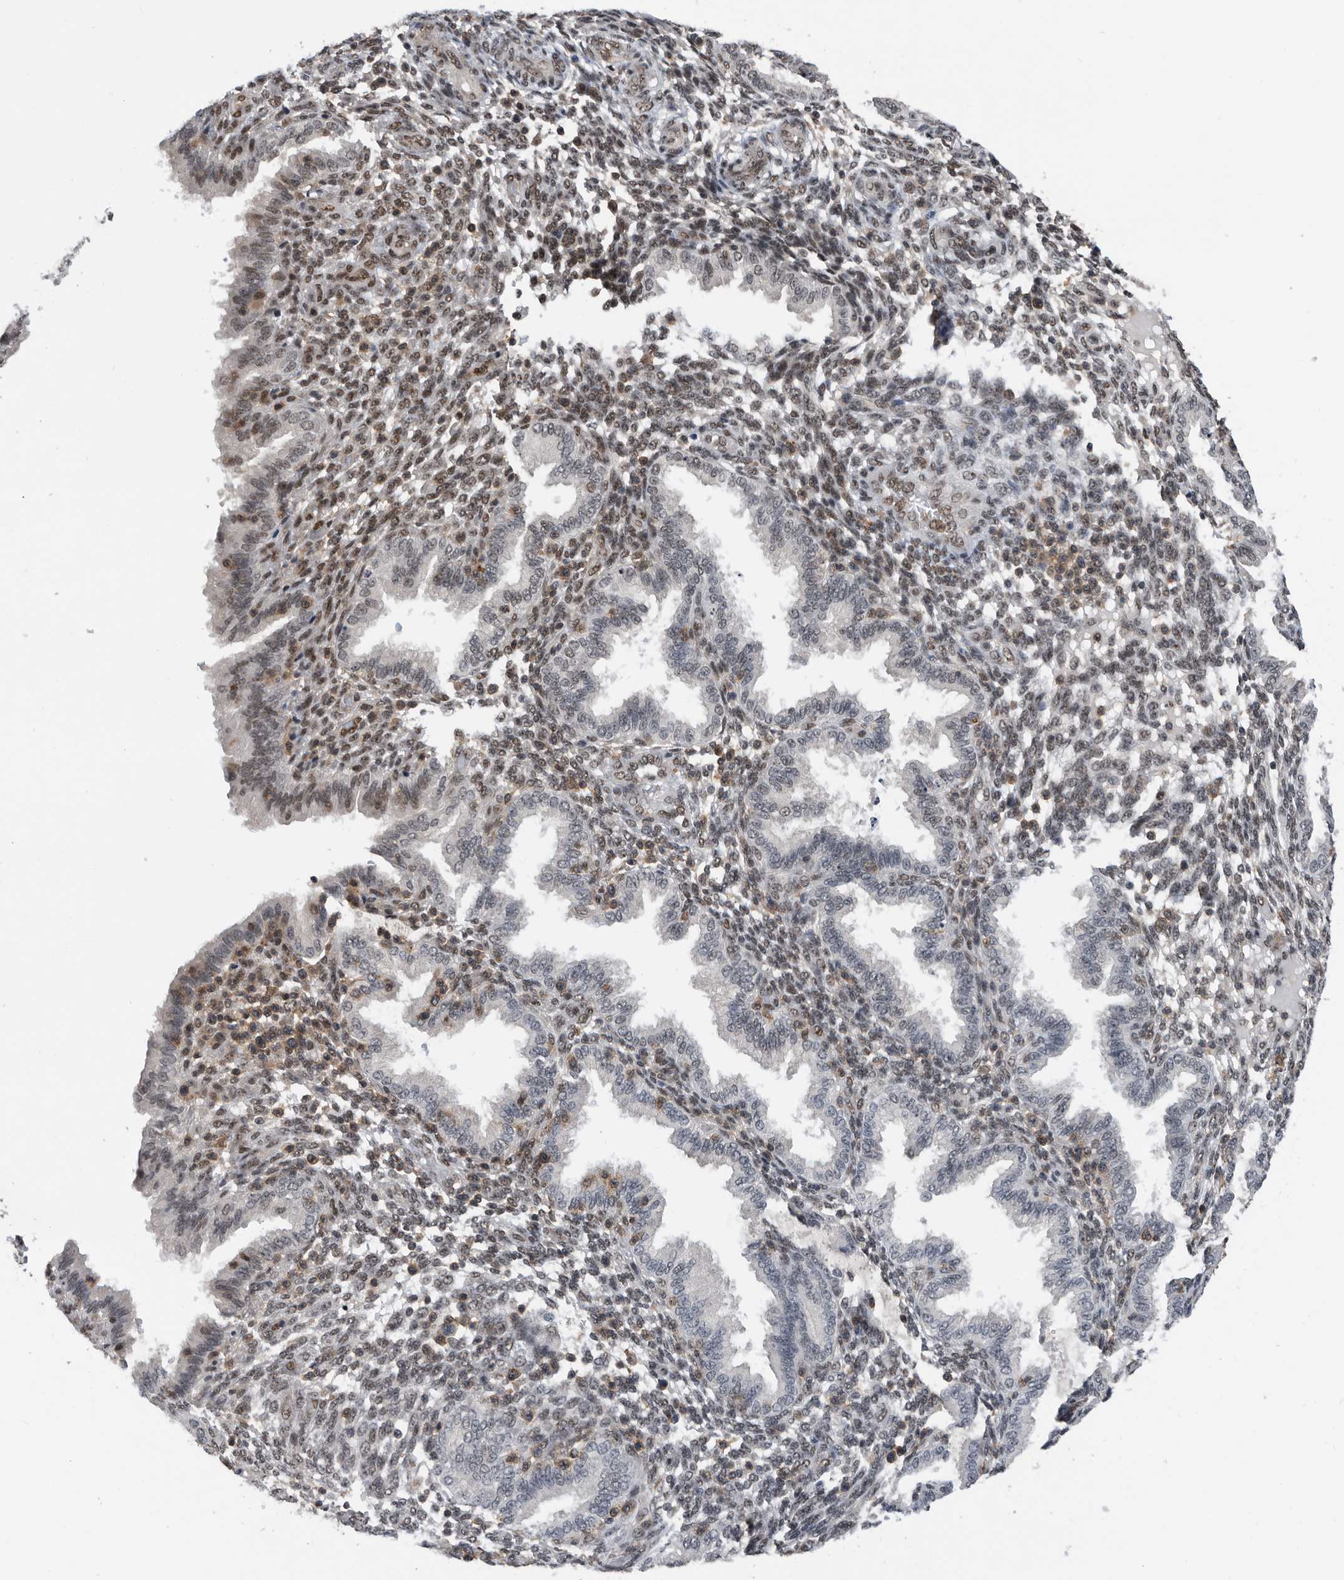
{"staining": {"intensity": "moderate", "quantity": ">75%", "location": "nuclear"}, "tissue": "endometrium", "cell_type": "Cells in endometrial stroma", "image_type": "normal", "snomed": [{"axis": "morphology", "description": "Normal tissue, NOS"}, {"axis": "topography", "description": "Endometrium"}], "caption": "Immunohistochemical staining of normal endometrium demonstrates moderate nuclear protein staining in about >75% of cells in endometrial stroma. (Stains: DAB in brown, nuclei in blue, Microscopy: brightfield microscopy at high magnification).", "gene": "ZNF260", "patient": {"sex": "female", "age": 33}}